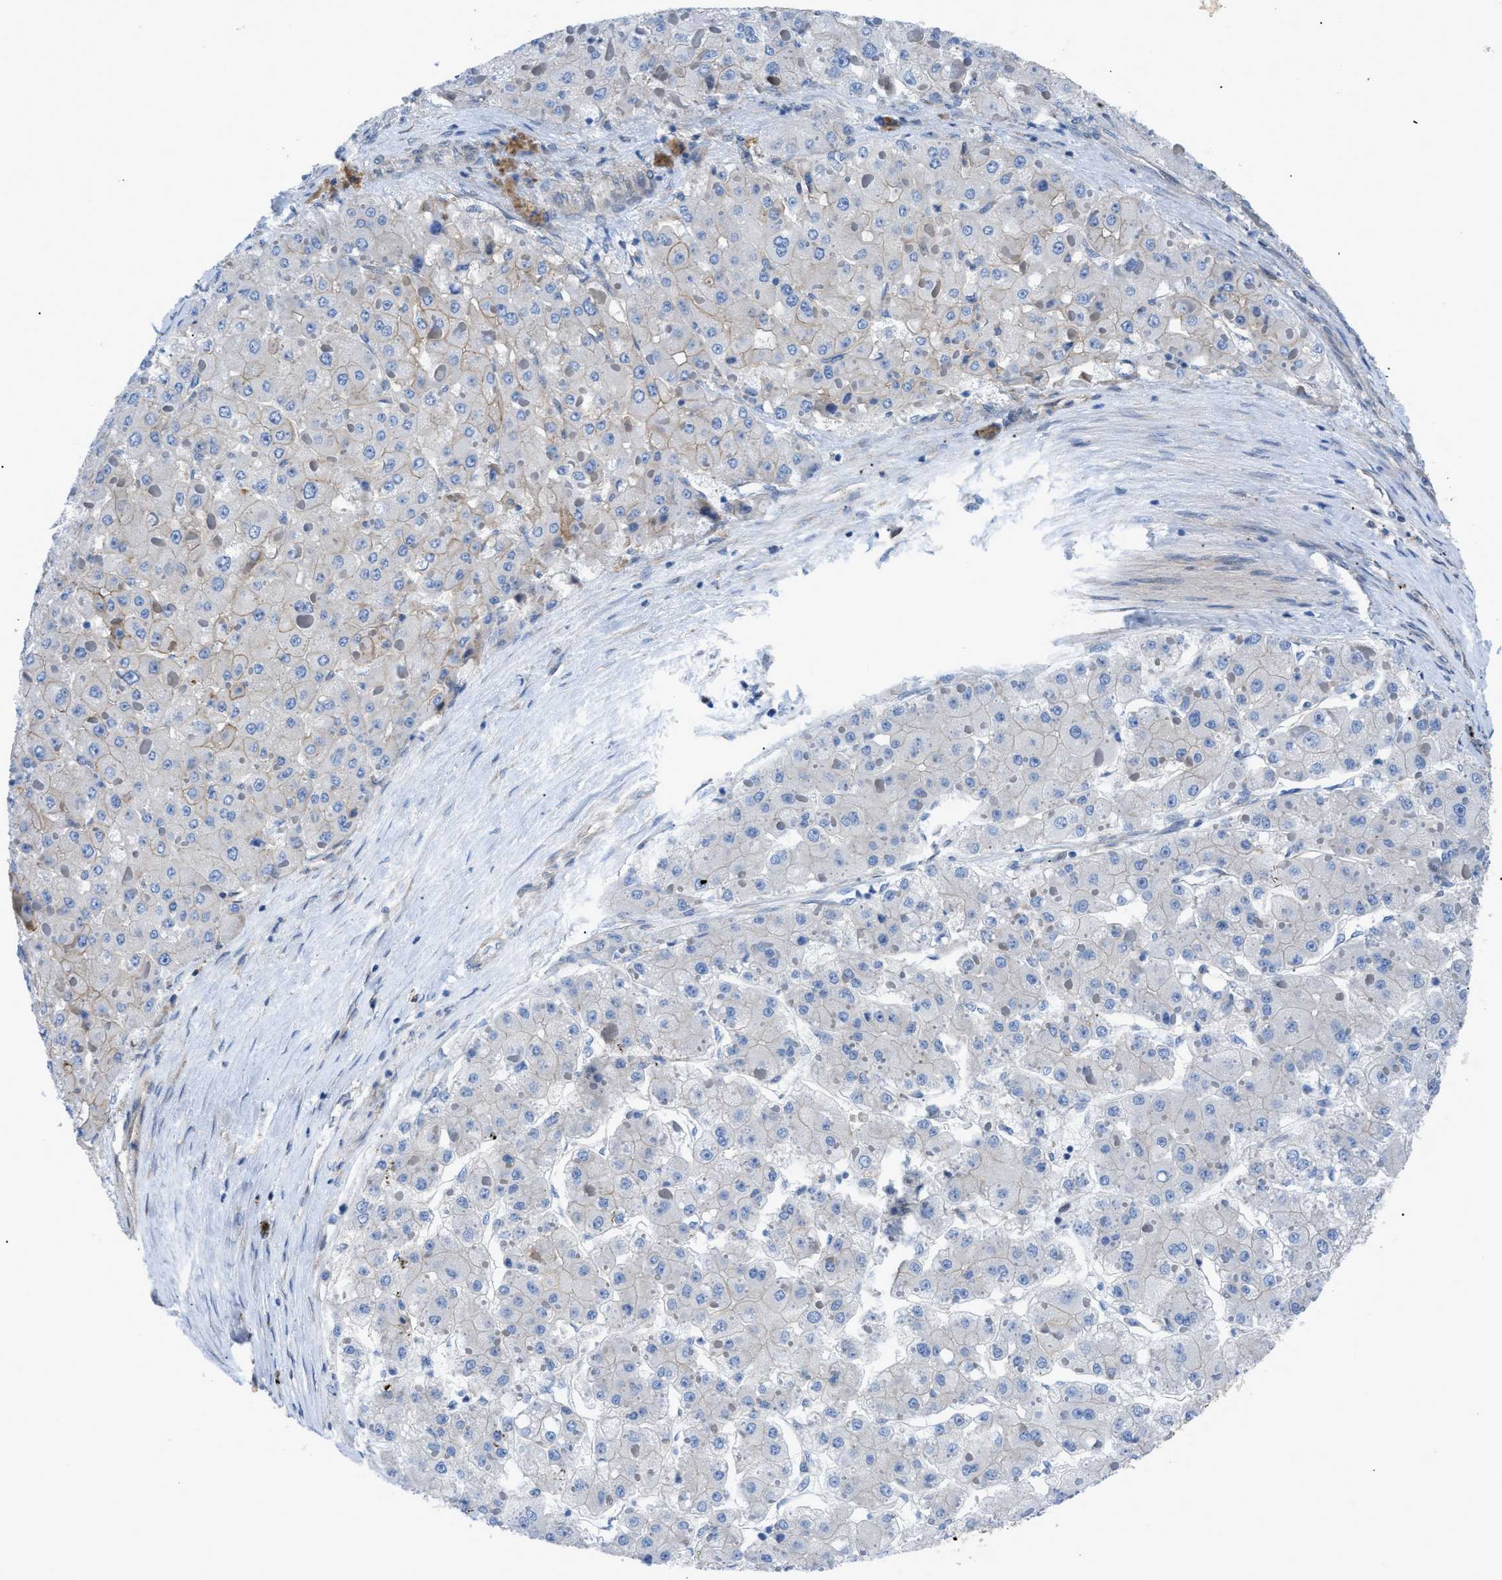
{"staining": {"intensity": "negative", "quantity": "none", "location": "none"}, "tissue": "liver cancer", "cell_type": "Tumor cells", "image_type": "cancer", "snomed": [{"axis": "morphology", "description": "Carcinoma, Hepatocellular, NOS"}, {"axis": "topography", "description": "Liver"}], "caption": "This is a image of immunohistochemistry (IHC) staining of hepatocellular carcinoma (liver), which shows no expression in tumor cells. (Stains: DAB (3,3'-diaminobenzidine) immunohistochemistry with hematoxylin counter stain, Microscopy: brightfield microscopy at high magnification).", "gene": "DMAC1", "patient": {"sex": "female", "age": 73}}